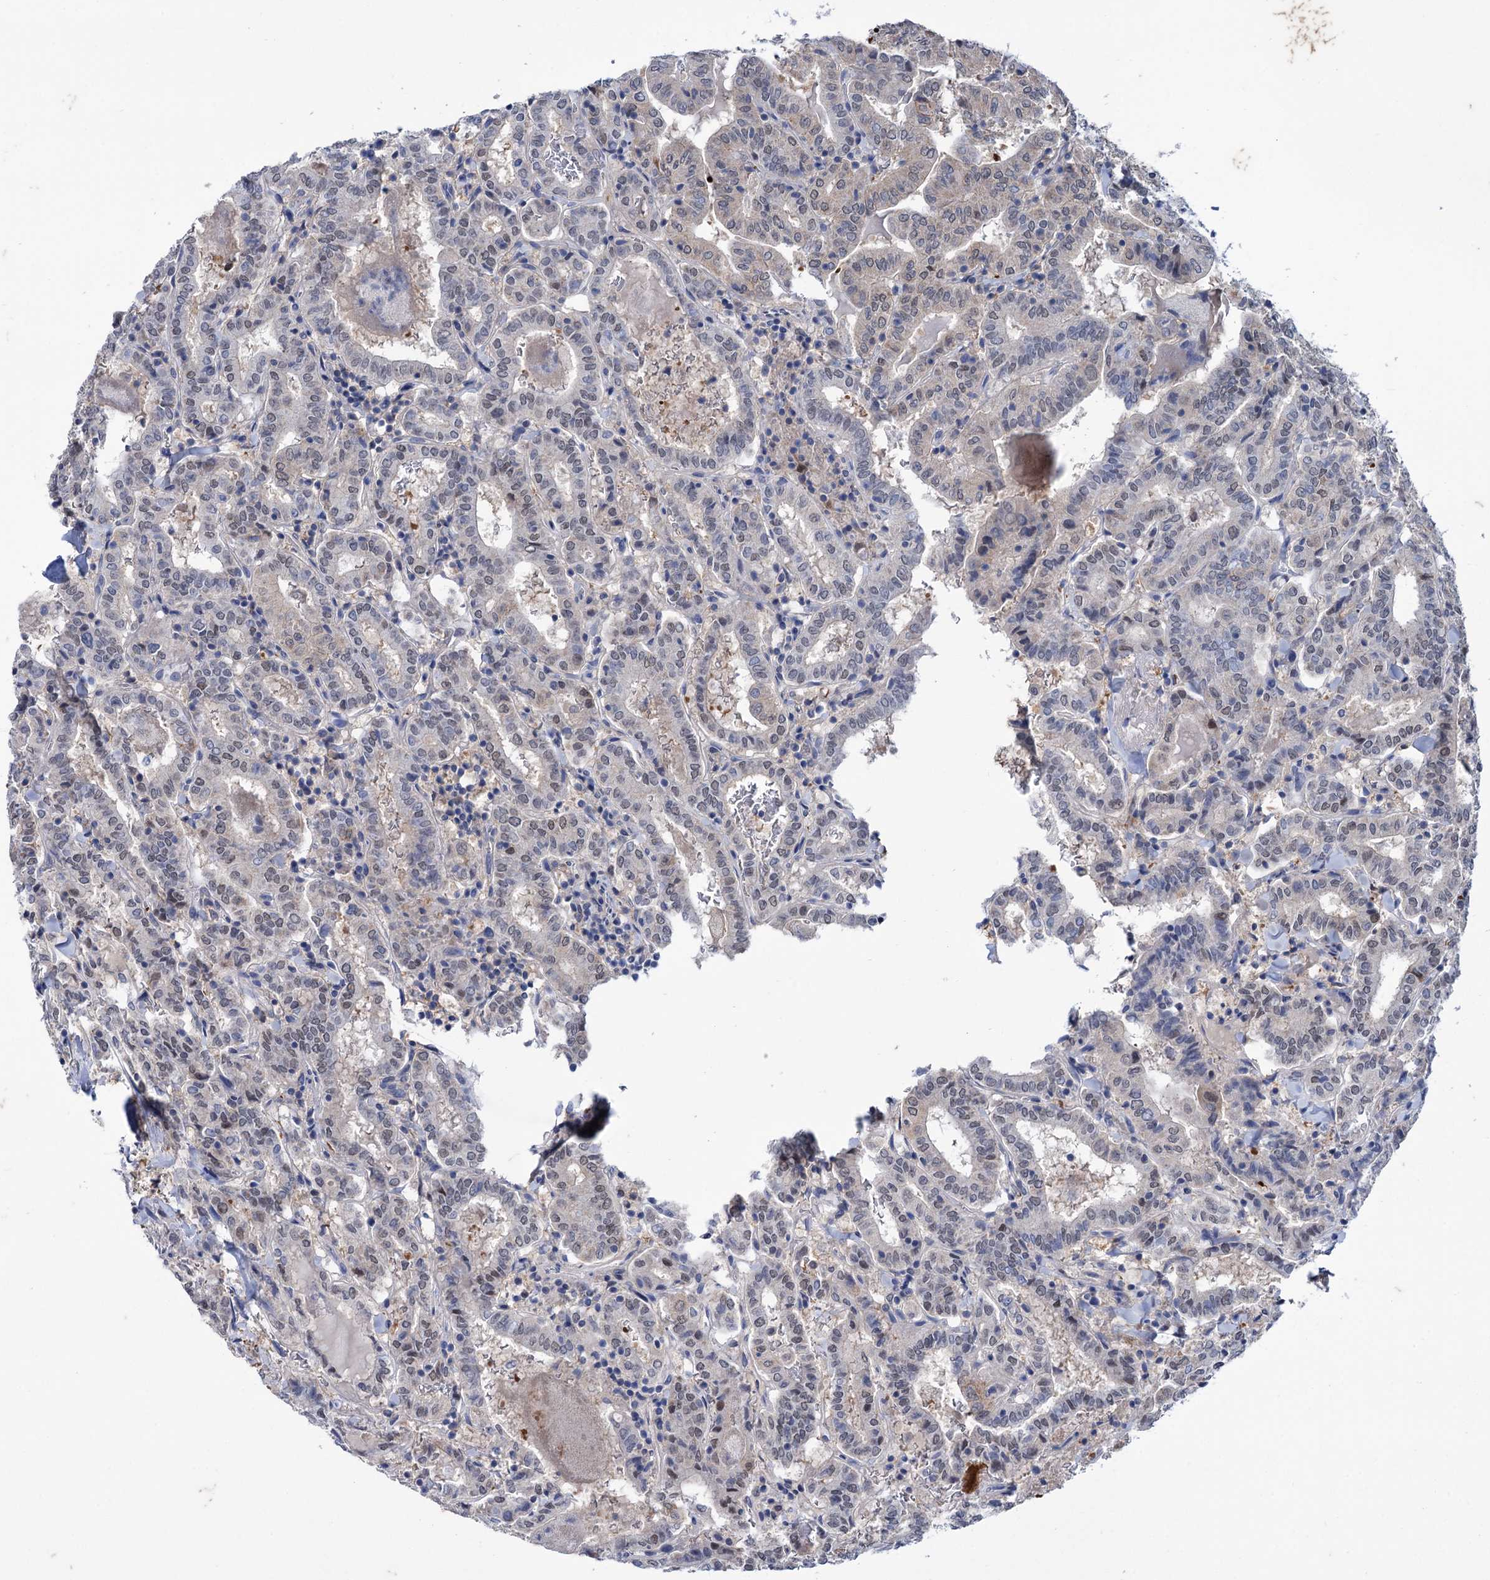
{"staining": {"intensity": "weak", "quantity": "<25%", "location": "nuclear"}, "tissue": "thyroid cancer", "cell_type": "Tumor cells", "image_type": "cancer", "snomed": [{"axis": "morphology", "description": "Papillary adenocarcinoma, NOS"}, {"axis": "topography", "description": "Thyroid gland"}], "caption": "Immunohistochemistry (IHC) histopathology image of neoplastic tissue: thyroid papillary adenocarcinoma stained with DAB (3,3'-diaminobenzidine) exhibits no significant protein expression in tumor cells. (Brightfield microscopy of DAB (3,3'-diaminobenzidine) IHC at high magnification).", "gene": "MID1IP1", "patient": {"sex": "female", "age": 72}}